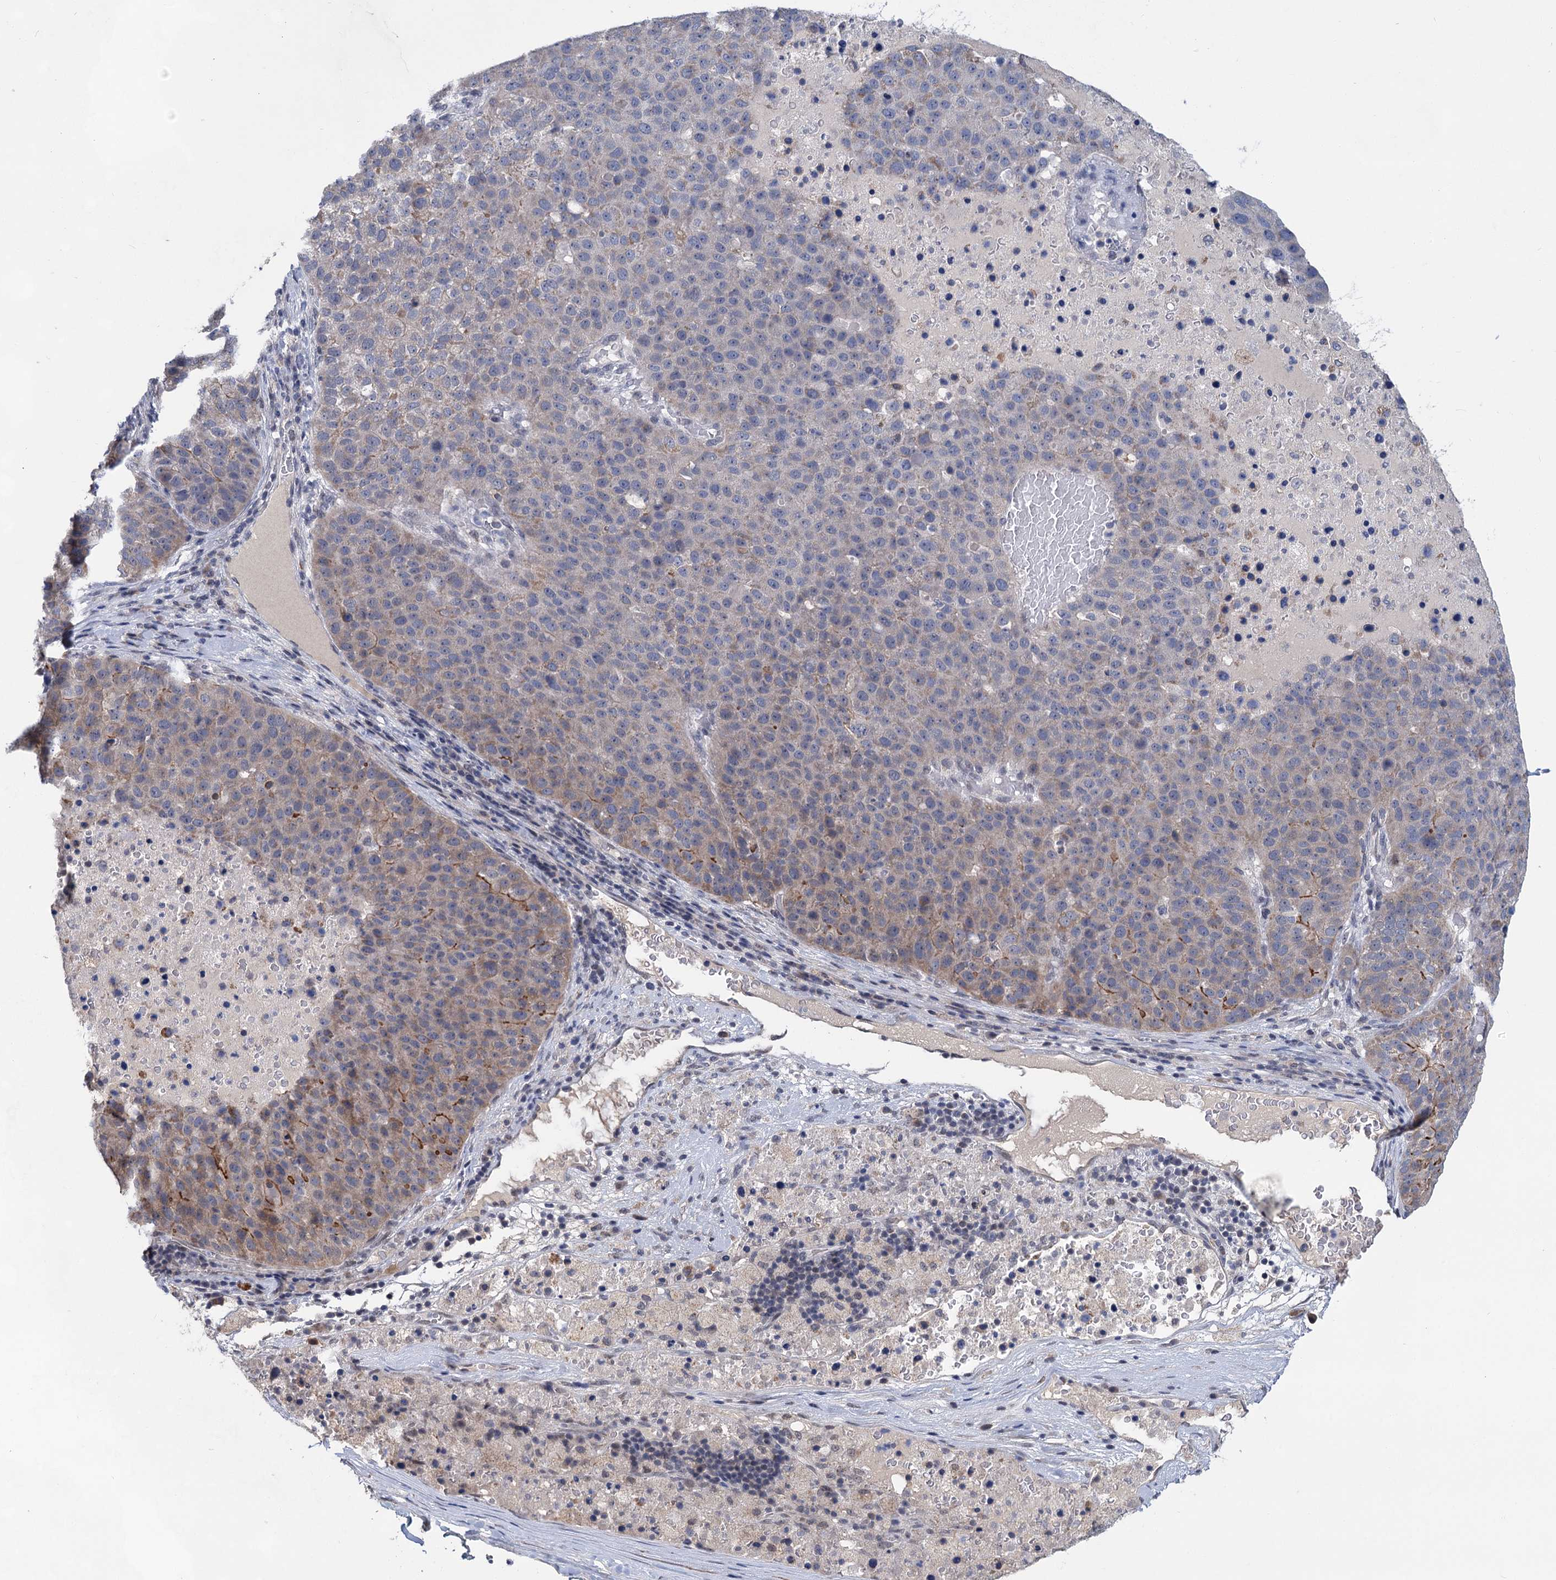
{"staining": {"intensity": "moderate", "quantity": "<25%", "location": "cytoplasmic/membranous"}, "tissue": "pancreatic cancer", "cell_type": "Tumor cells", "image_type": "cancer", "snomed": [{"axis": "morphology", "description": "Adenocarcinoma, NOS"}, {"axis": "topography", "description": "Pancreas"}], "caption": "This histopathology image displays immunohistochemistry (IHC) staining of pancreatic cancer, with low moderate cytoplasmic/membranous positivity in about <25% of tumor cells.", "gene": "TTC17", "patient": {"sex": "female", "age": 61}}